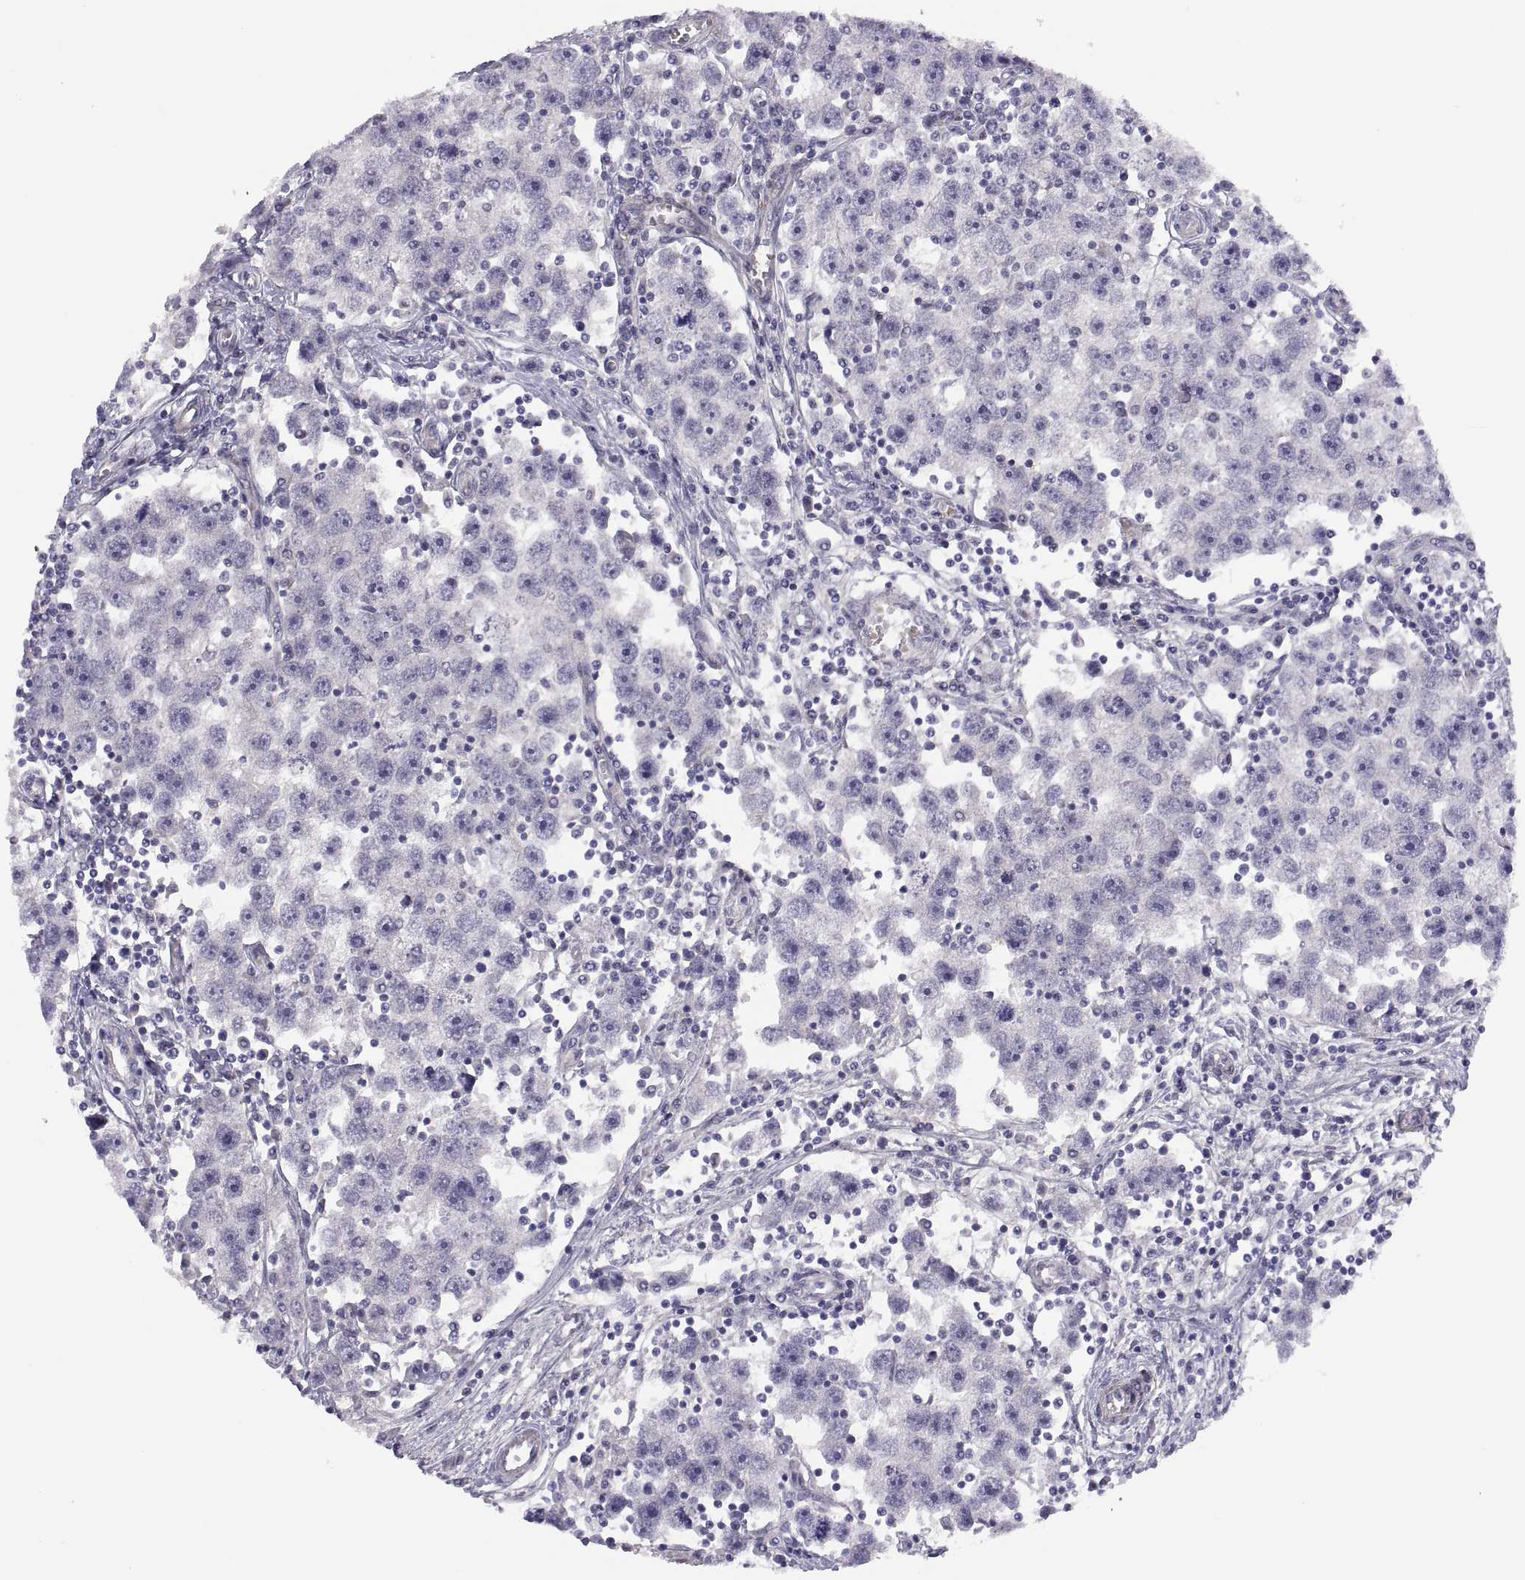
{"staining": {"intensity": "negative", "quantity": "none", "location": "none"}, "tissue": "testis cancer", "cell_type": "Tumor cells", "image_type": "cancer", "snomed": [{"axis": "morphology", "description": "Seminoma, NOS"}, {"axis": "topography", "description": "Testis"}], "caption": "Immunohistochemistry histopathology image of neoplastic tissue: testis seminoma stained with DAB (3,3'-diaminobenzidine) reveals no significant protein expression in tumor cells.", "gene": "STRC", "patient": {"sex": "male", "age": 30}}